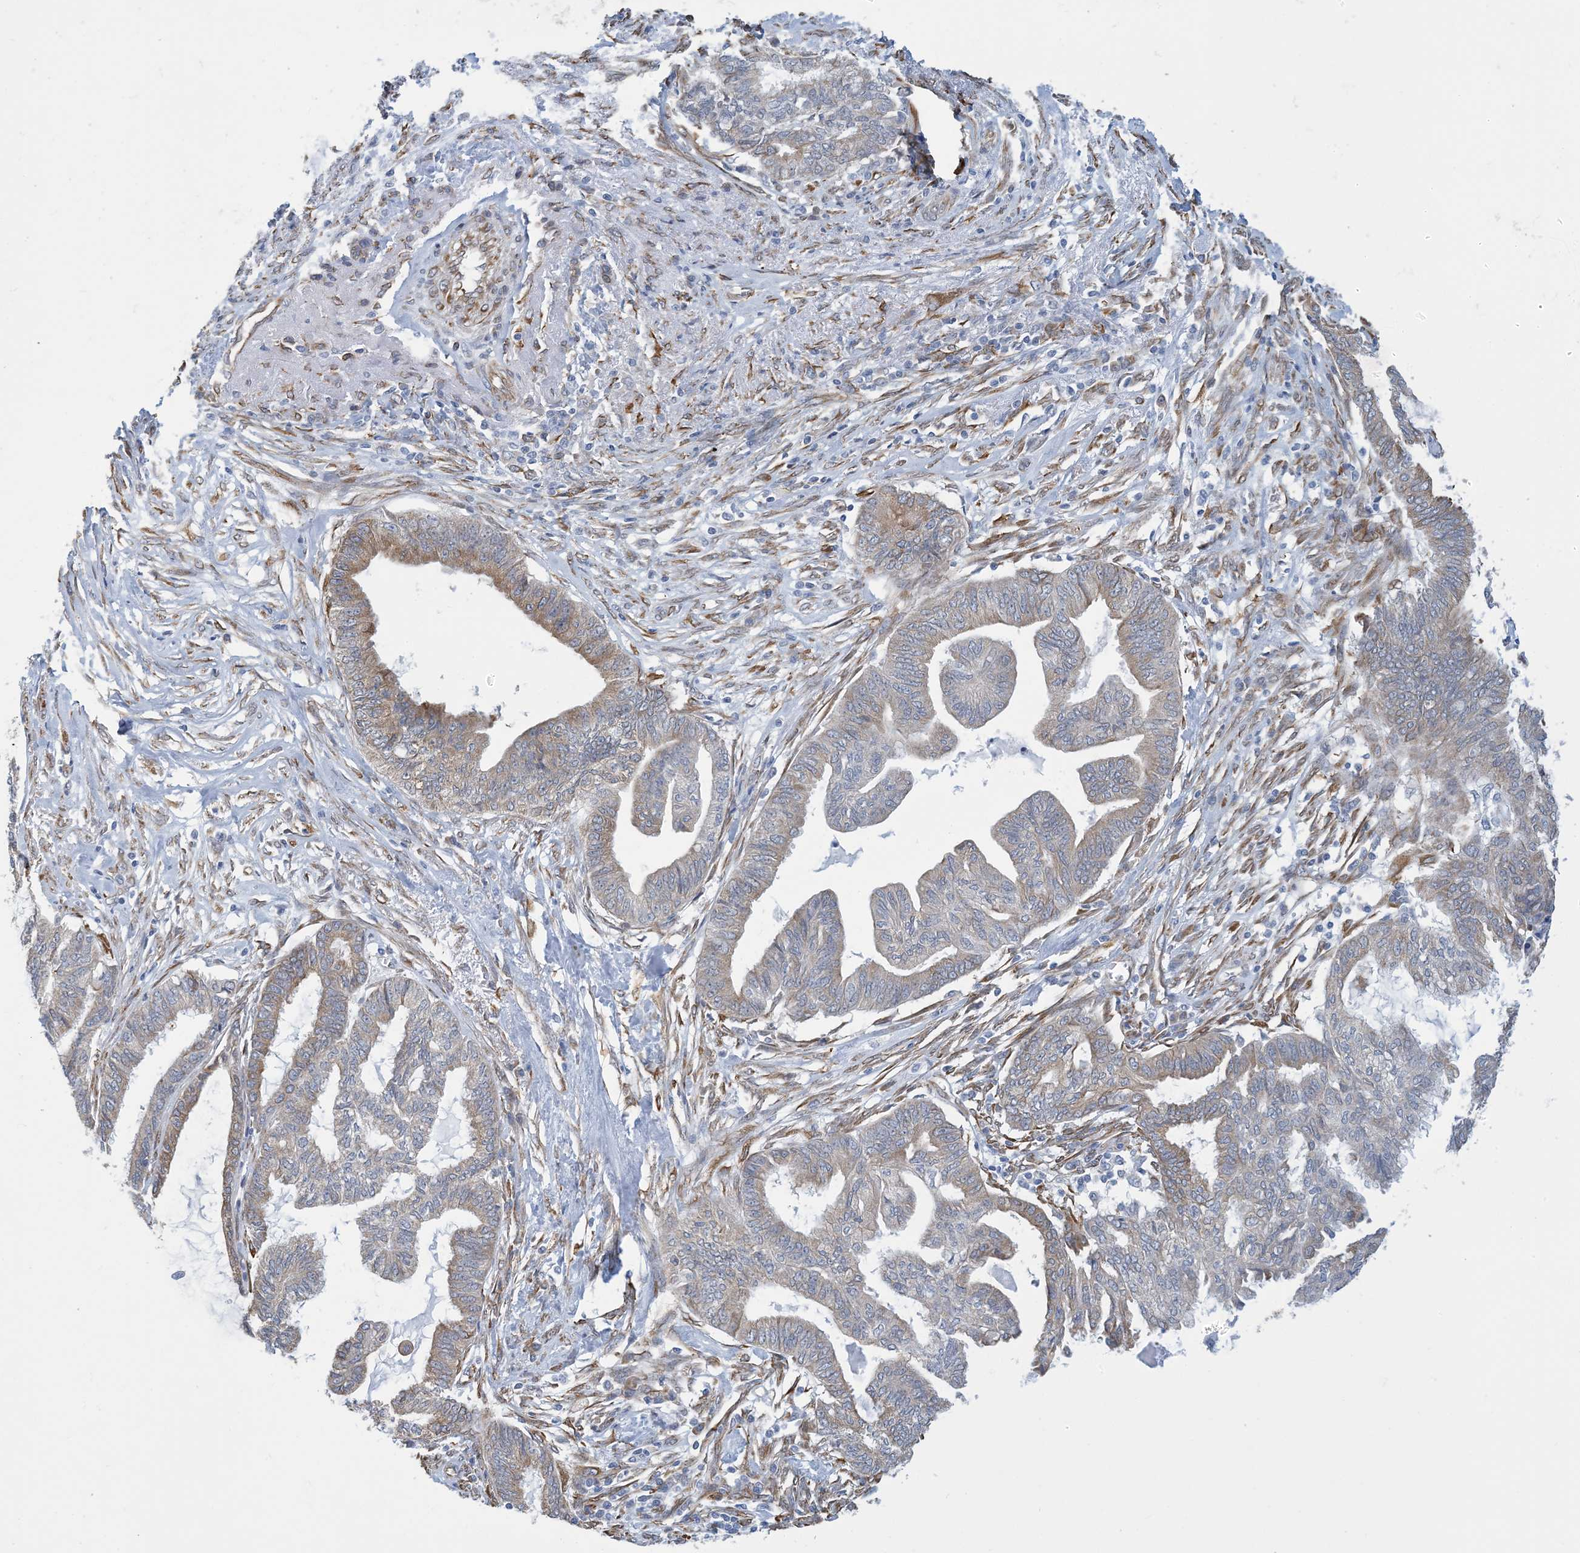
{"staining": {"intensity": "weak", "quantity": ">75%", "location": "cytoplasmic/membranous"}, "tissue": "endometrial cancer", "cell_type": "Tumor cells", "image_type": "cancer", "snomed": [{"axis": "morphology", "description": "Adenocarcinoma, NOS"}, {"axis": "topography", "description": "Endometrium"}], "caption": "IHC photomicrograph of neoplastic tissue: endometrial cancer stained using IHC exhibits low levels of weak protein expression localized specifically in the cytoplasmic/membranous of tumor cells, appearing as a cytoplasmic/membranous brown color.", "gene": "CCDC14", "patient": {"sex": "female", "age": 86}}